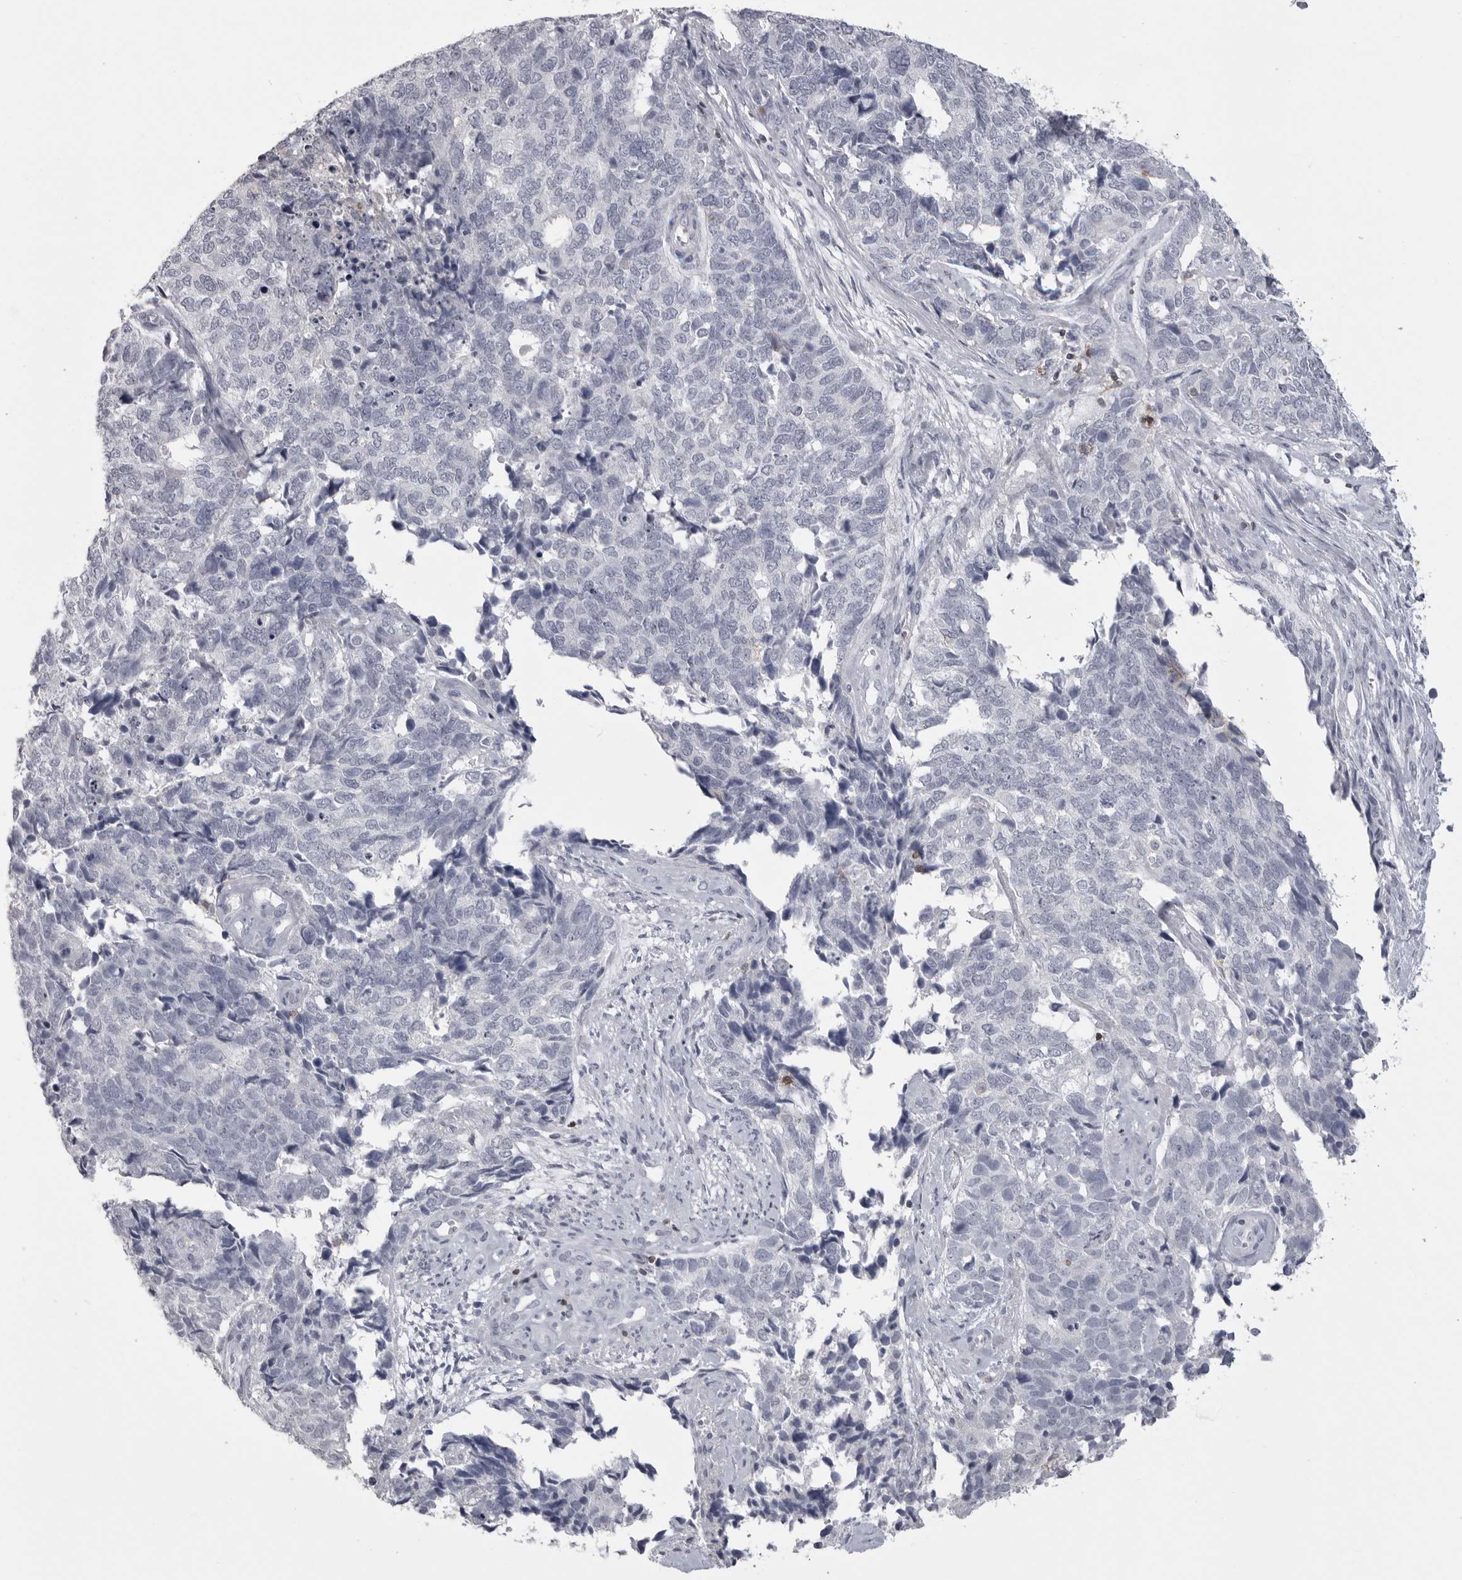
{"staining": {"intensity": "negative", "quantity": "none", "location": "none"}, "tissue": "cervical cancer", "cell_type": "Tumor cells", "image_type": "cancer", "snomed": [{"axis": "morphology", "description": "Squamous cell carcinoma, NOS"}, {"axis": "topography", "description": "Cervix"}], "caption": "There is no significant staining in tumor cells of cervical squamous cell carcinoma.", "gene": "ITGAL", "patient": {"sex": "female", "age": 63}}